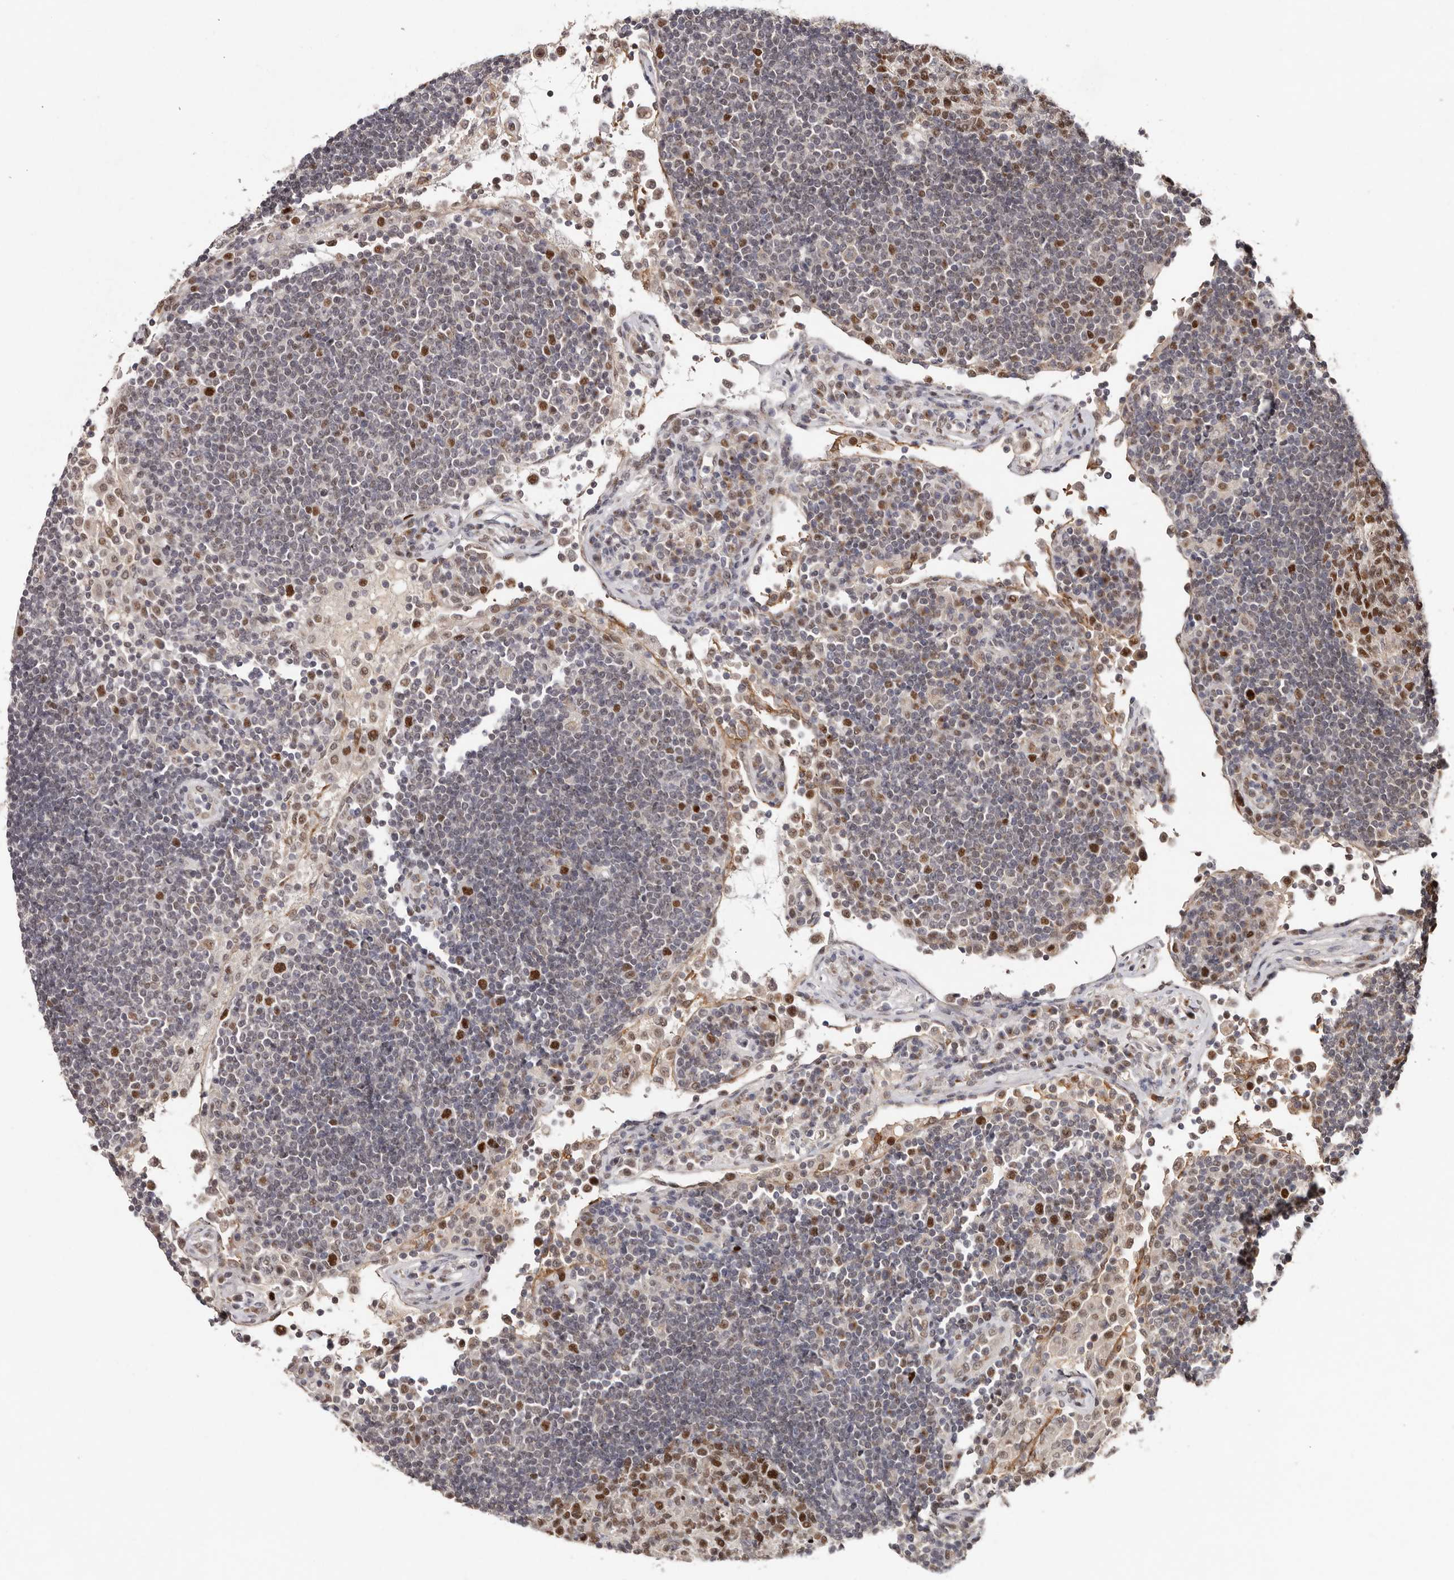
{"staining": {"intensity": "moderate", "quantity": "25%-75%", "location": "nuclear"}, "tissue": "lymph node", "cell_type": "Germinal center cells", "image_type": "normal", "snomed": [{"axis": "morphology", "description": "Normal tissue, NOS"}, {"axis": "topography", "description": "Lymph node"}], "caption": "Immunohistochemical staining of benign lymph node displays medium levels of moderate nuclear expression in about 25%-75% of germinal center cells.", "gene": "KLF7", "patient": {"sex": "female", "age": 53}}